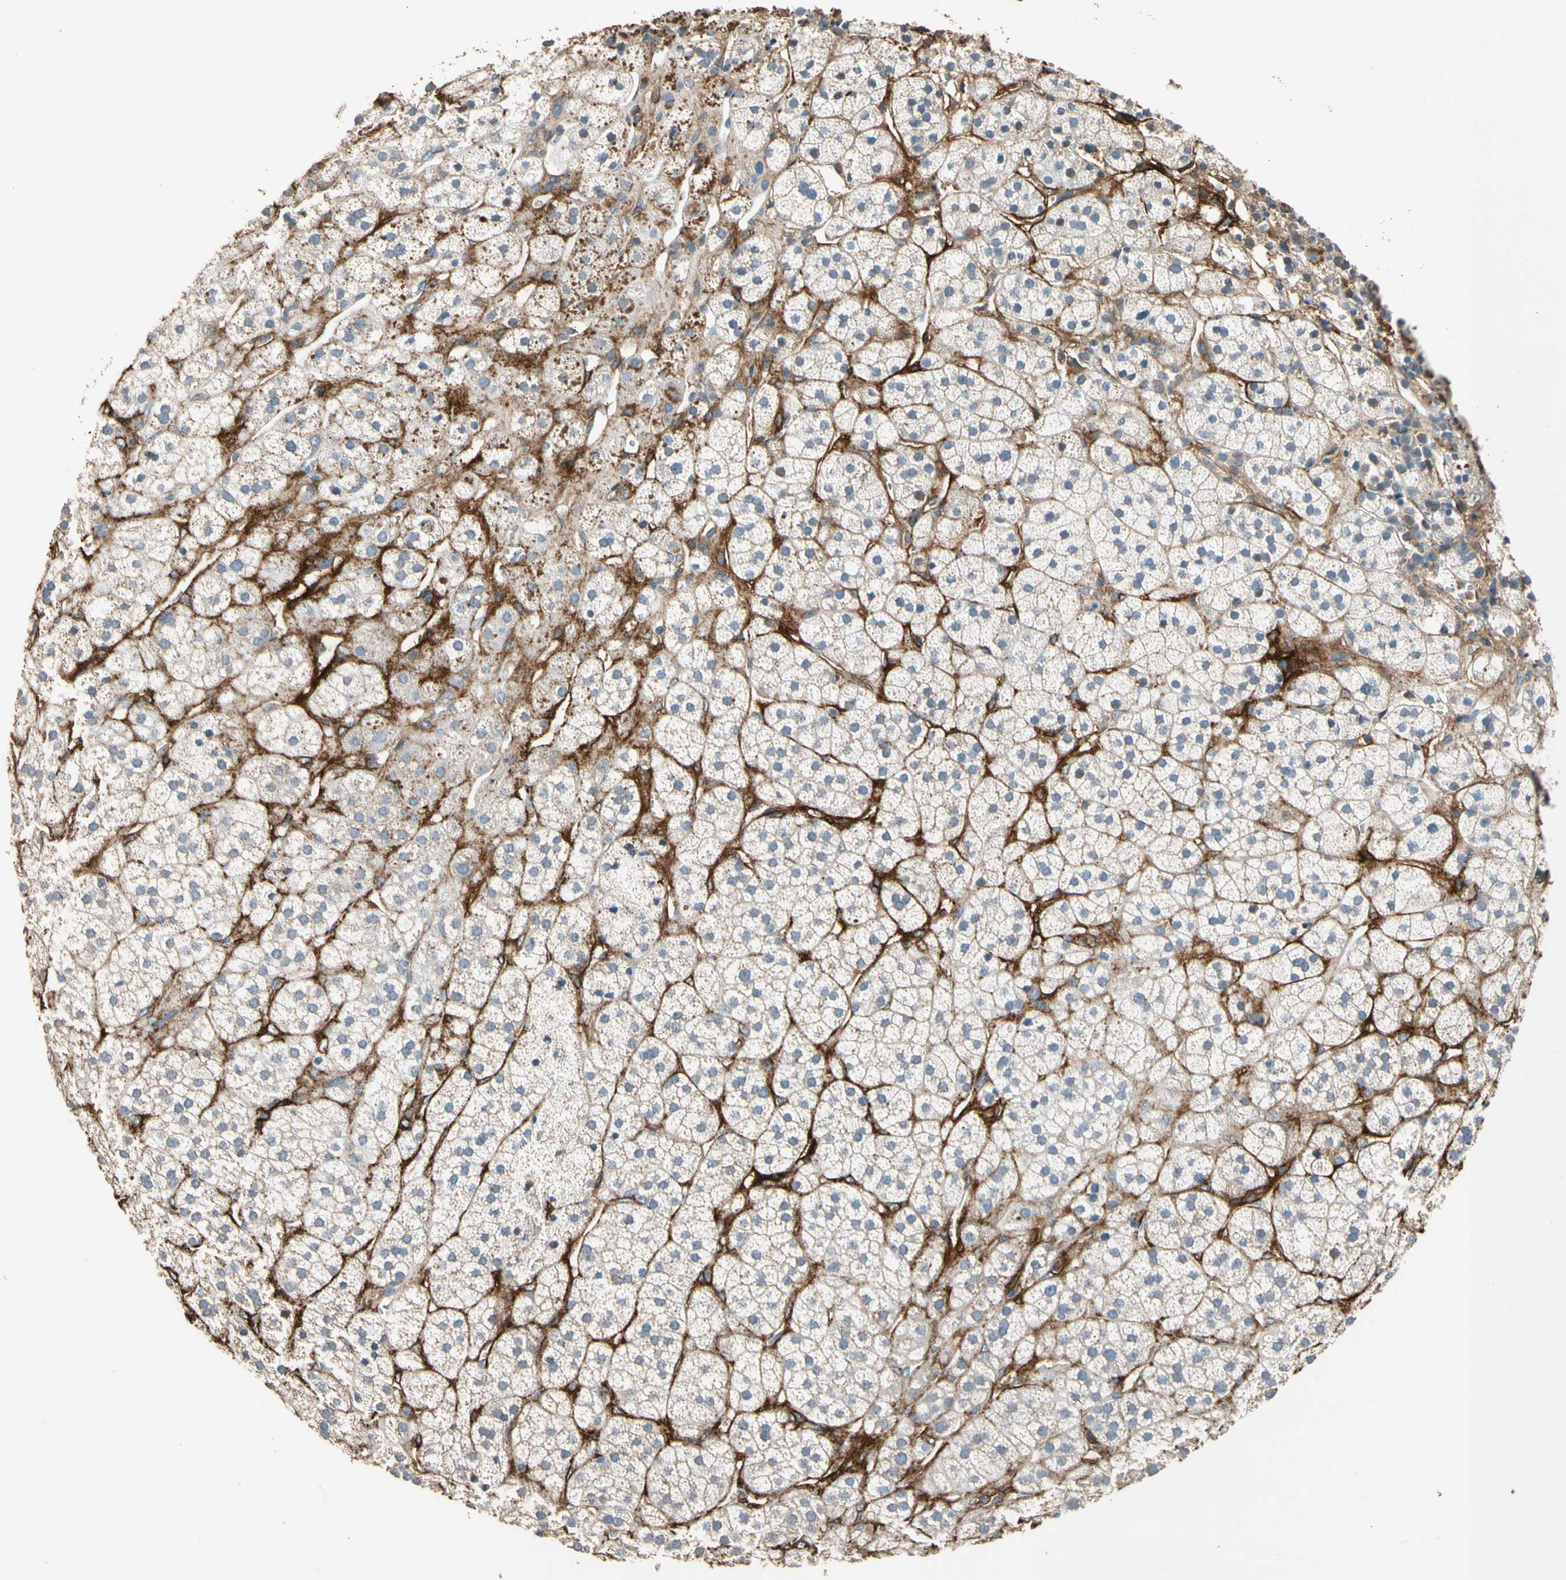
{"staining": {"intensity": "weak", "quantity": "25%-75%", "location": "cytoplasmic/membranous"}, "tissue": "adrenal gland", "cell_type": "Glandular cells", "image_type": "normal", "snomed": [{"axis": "morphology", "description": "Normal tissue, NOS"}, {"axis": "topography", "description": "Adrenal gland"}], "caption": "Normal adrenal gland demonstrates weak cytoplasmic/membranous staining in about 25%-75% of glandular cells, visualized by immunohistochemistry. (brown staining indicates protein expression, while blue staining denotes nuclei).", "gene": "SUSD2", "patient": {"sex": "male", "age": 56}}